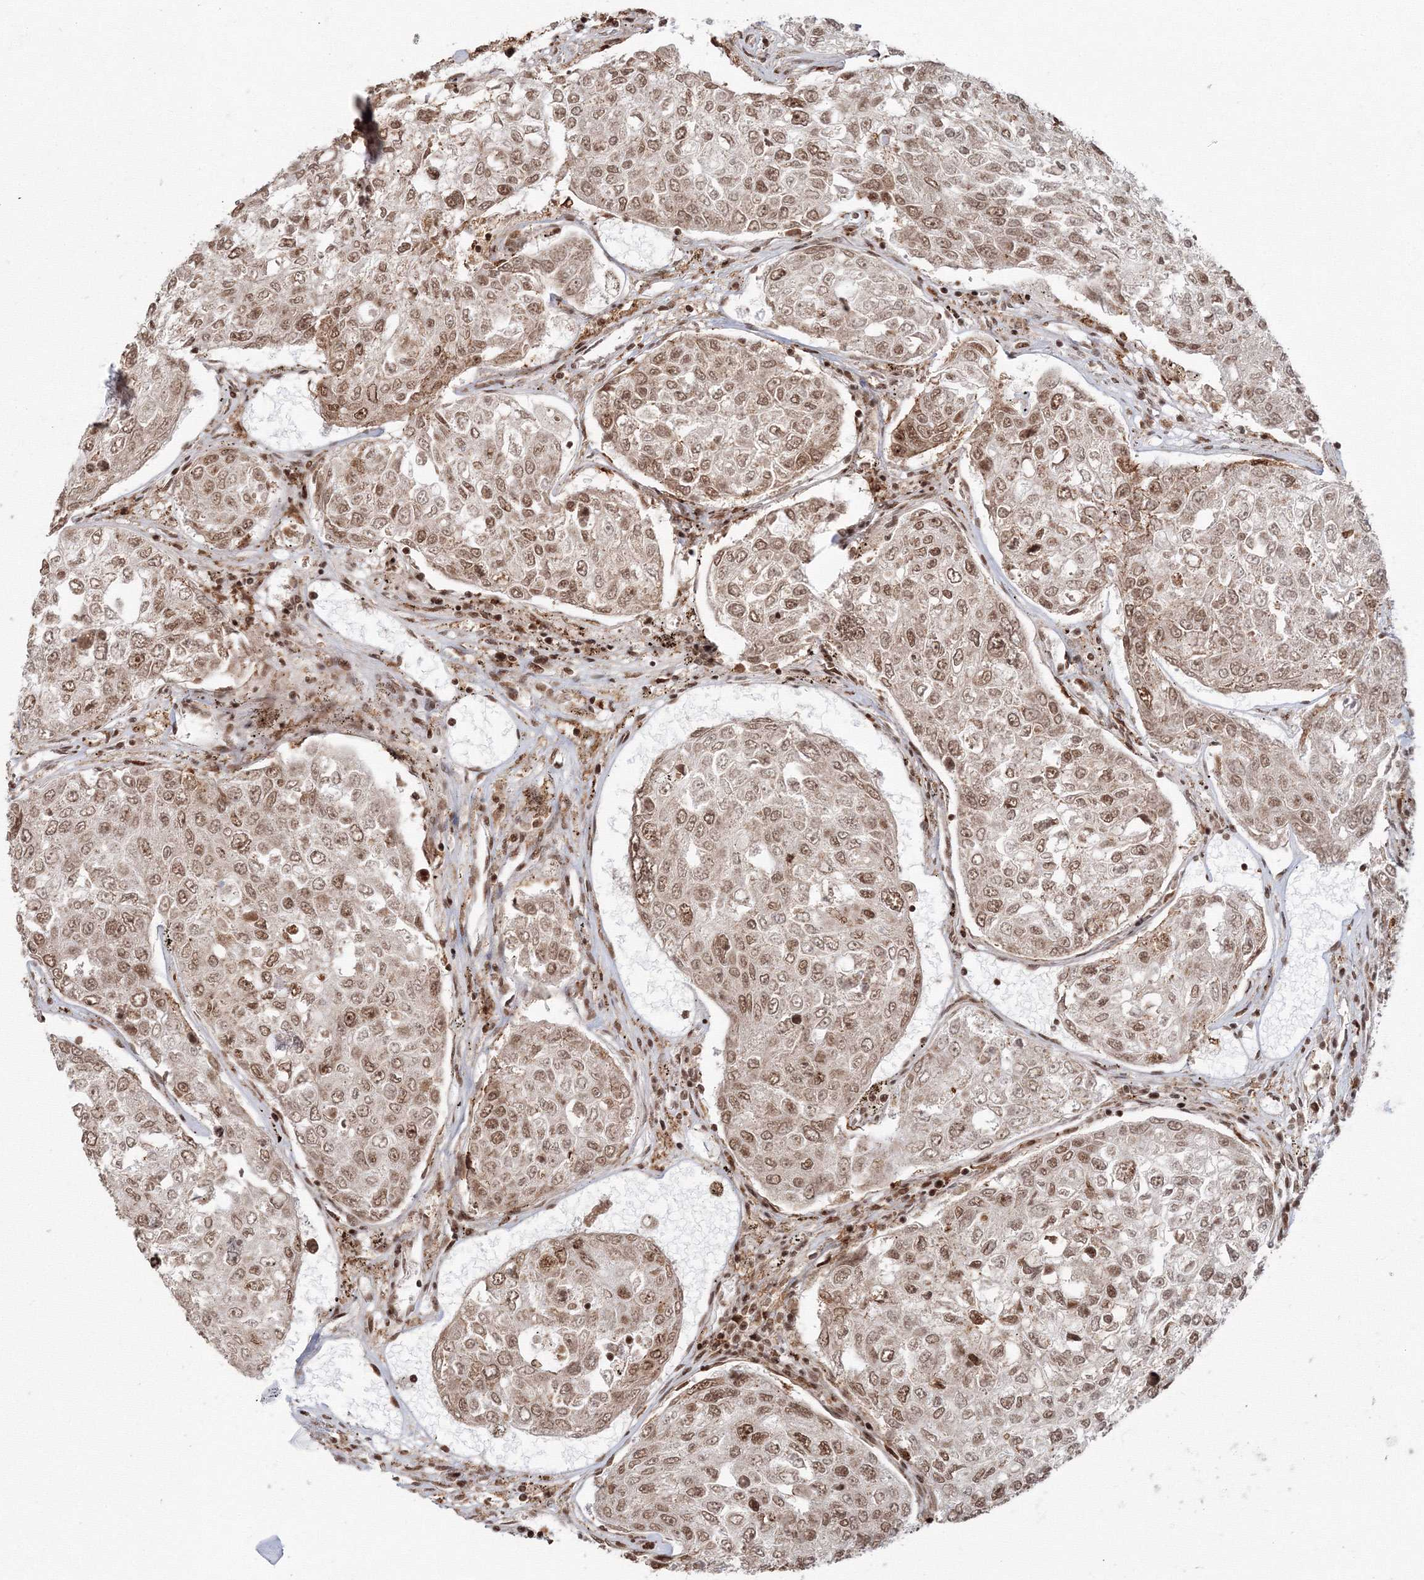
{"staining": {"intensity": "moderate", "quantity": ">75%", "location": "nuclear"}, "tissue": "urothelial cancer", "cell_type": "Tumor cells", "image_type": "cancer", "snomed": [{"axis": "morphology", "description": "Urothelial carcinoma, High grade"}, {"axis": "topography", "description": "Lymph node"}, {"axis": "topography", "description": "Urinary bladder"}], "caption": "This is a histology image of immunohistochemistry staining of high-grade urothelial carcinoma, which shows moderate positivity in the nuclear of tumor cells.", "gene": "KIF20A", "patient": {"sex": "male", "age": 51}}